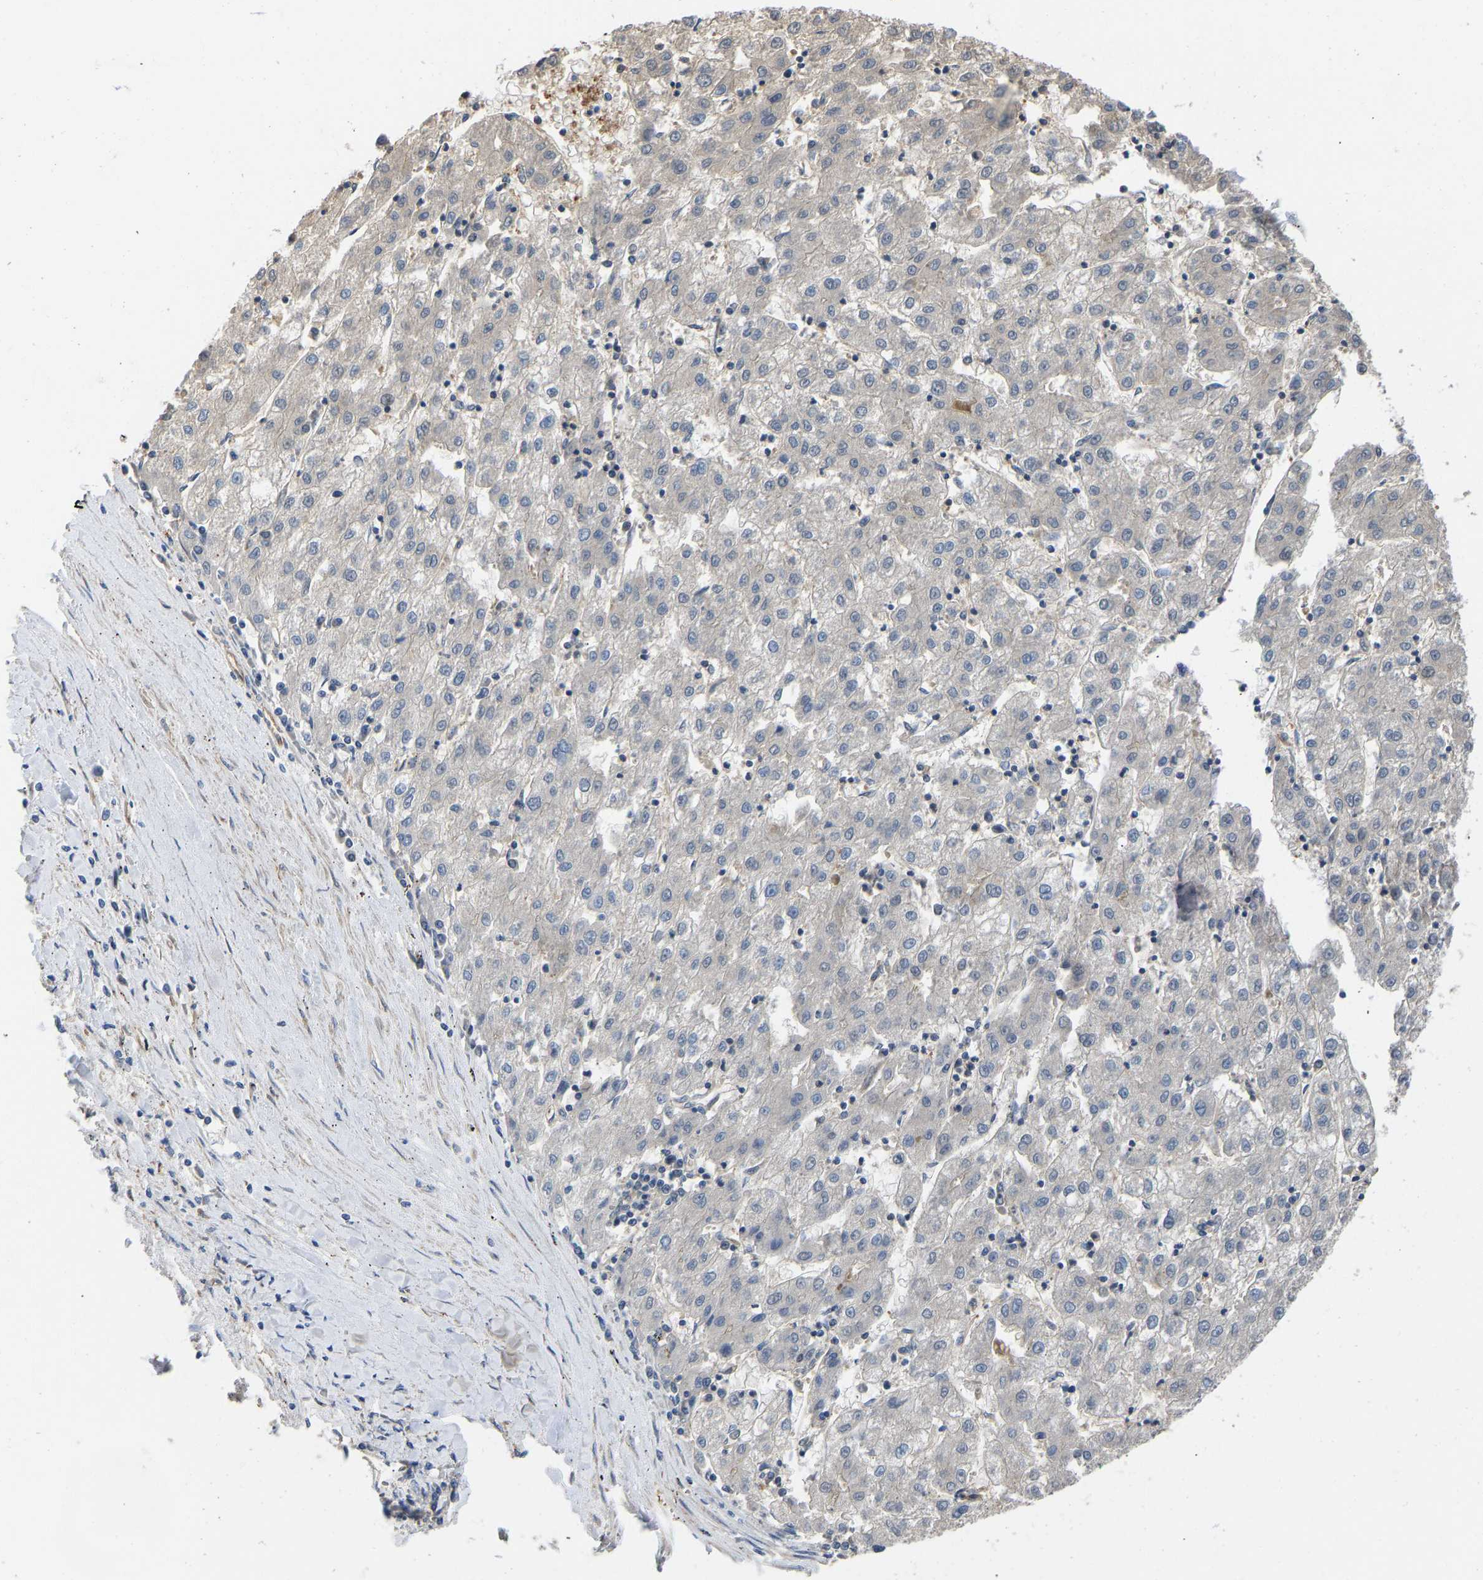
{"staining": {"intensity": "negative", "quantity": "none", "location": "none"}, "tissue": "liver cancer", "cell_type": "Tumor cells", "image_type": "cancer", "snomed": [{"axis": "morphology", "description": "Carcinoma, Hepatocellular, NOS"}, {"axis": "topography", "description": "Liver"}], "caption": "The photomicrograph demonstrates no significant staining in tumor cells of hepatocellular carcinoma (liver).", "gene": "ELMO2", "patient": {"sex": "male", "age": 72}}